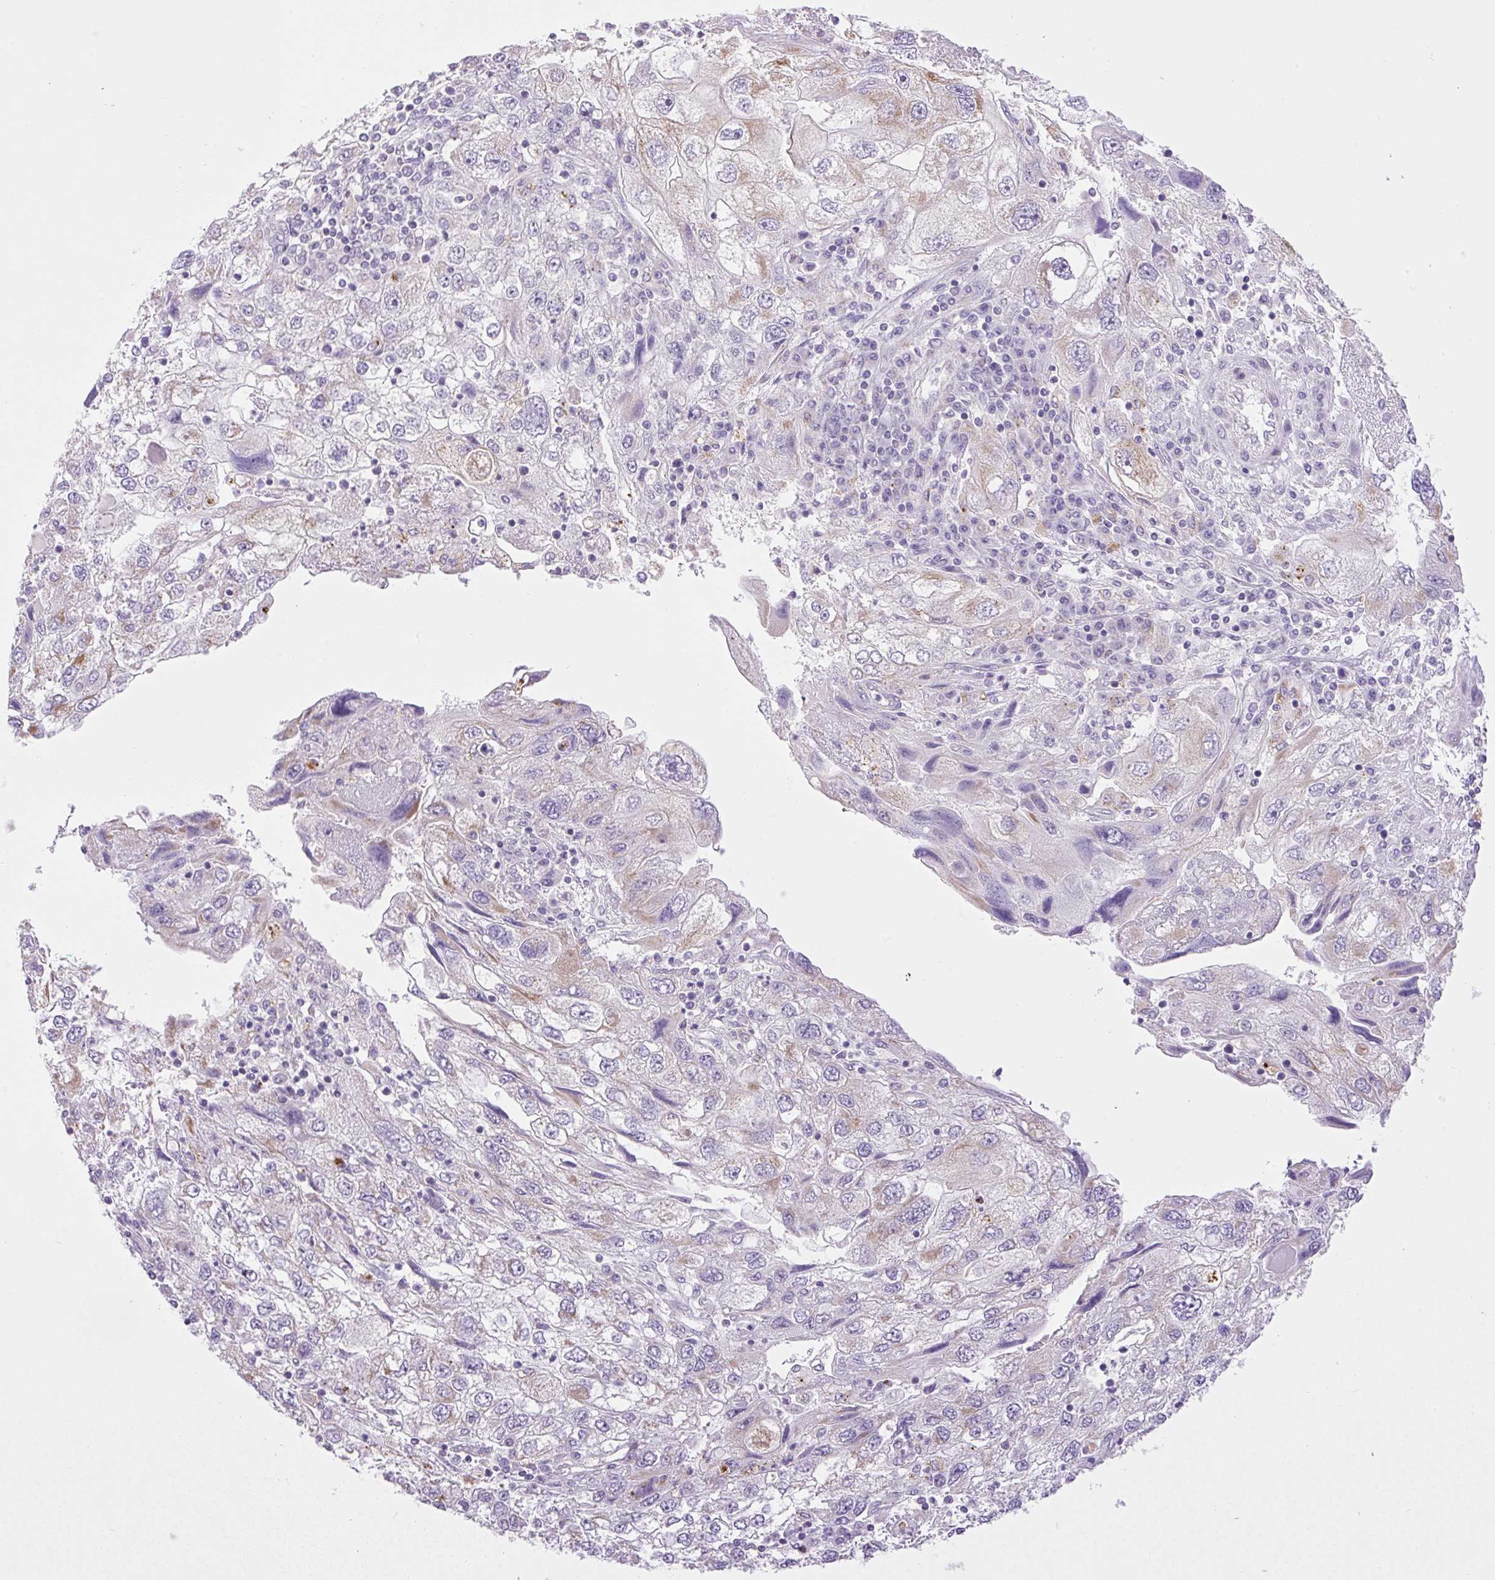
{"staining": {"intensity": "weak", "quantity": "<25%", "location": "cytoplasmic/membranous"}, "tissue": "endometrial cancer", "cell_type": "Tumor cells", "image_type": "cancer", "snomed": [{"axis": "morphology", "description": "Adenocarcinoma, NOS"}, {"axis": "topography", "description": "Endometrium"}], "caption": "The immunohistochemistry (IHC) micrograph has no significant positivity in tumor cells of endometrial cancer (adenocarcinoma) tissue.", "gene": "RNASE10", "patient": {"sex": "female", "age": 49}}